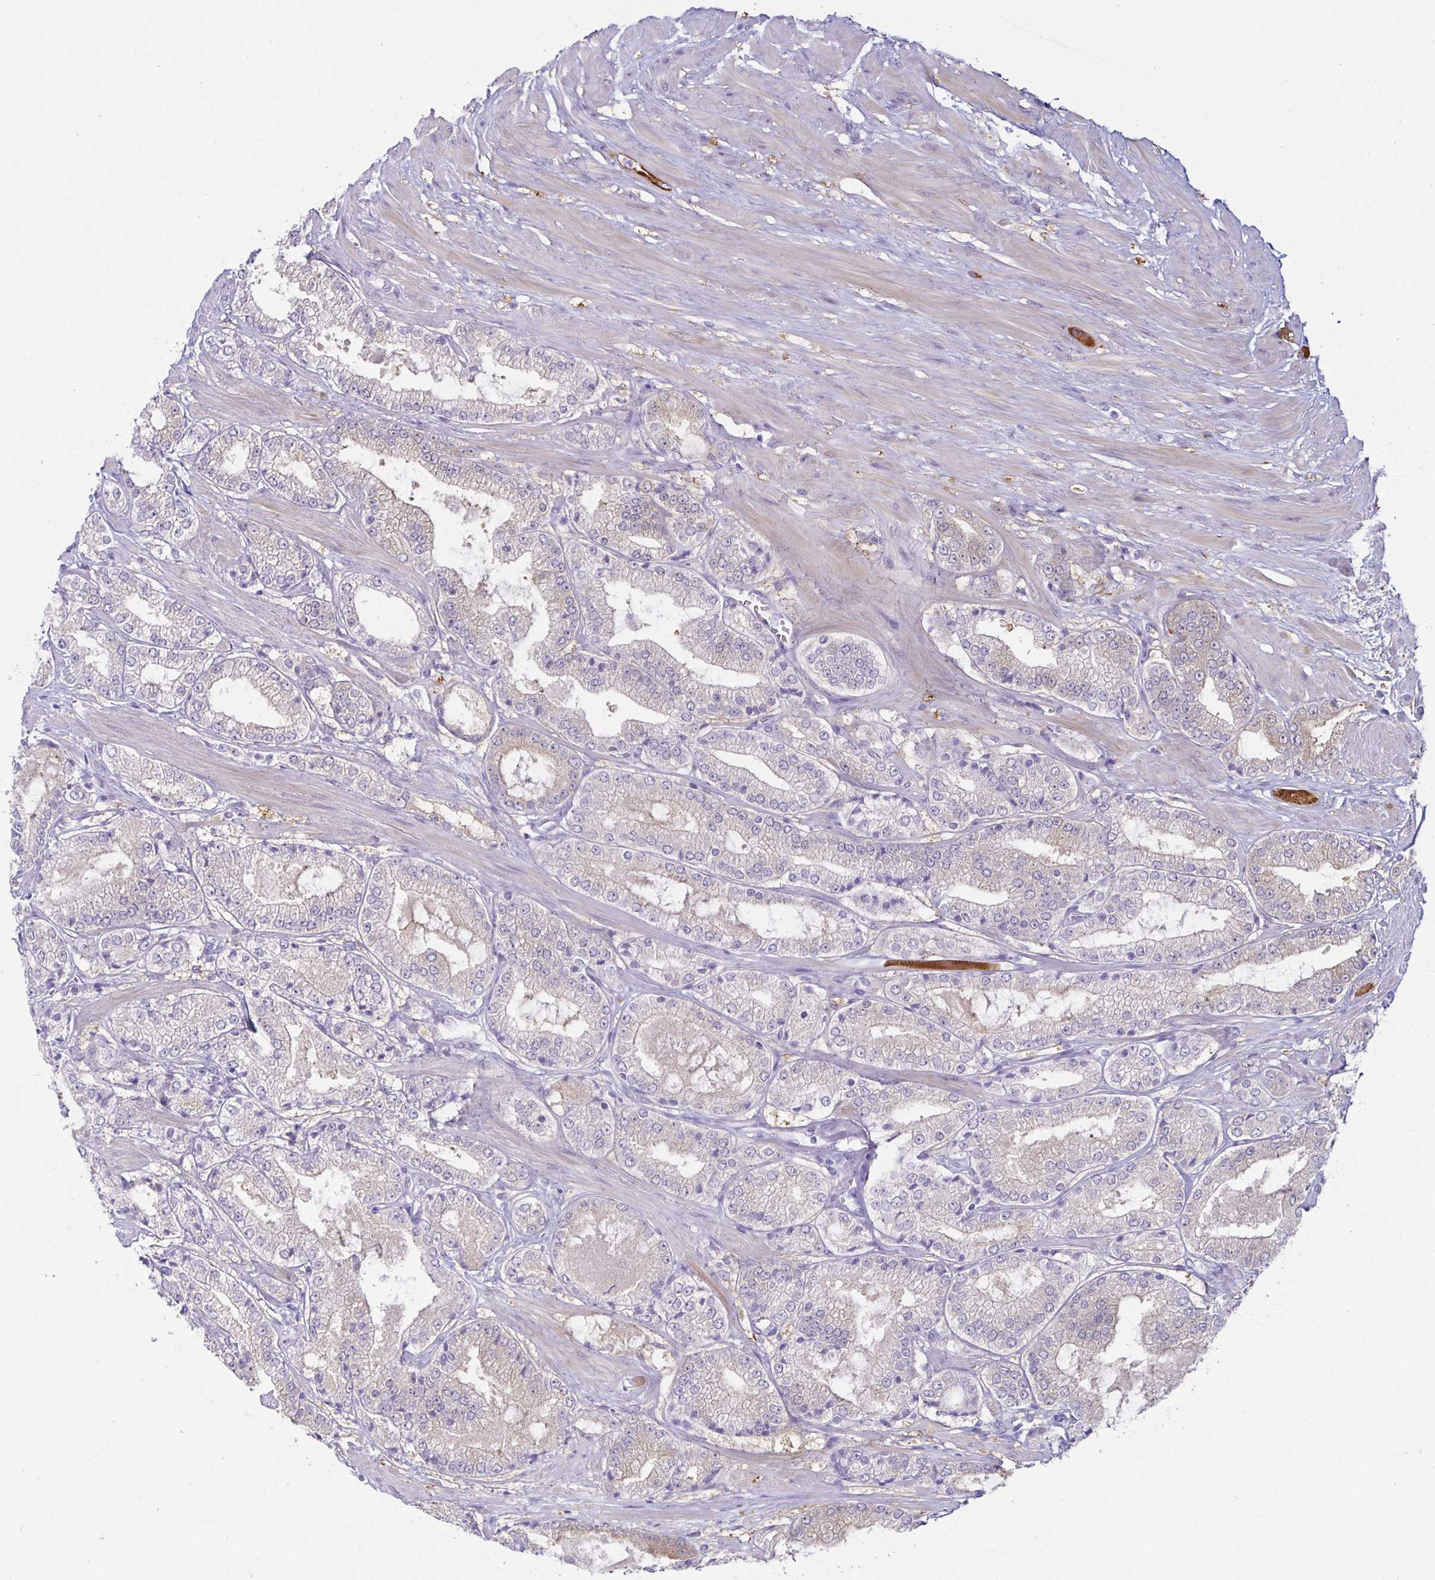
{"staining": {"intensity": "moderate", "quantity": "25%-75%", "location": "cytoplasmic/membranous"}, "tissue": "prostate cancer", "cell_type": "Tumor cells", "image_type": "cancer", "snomed": [{"axis": "morphology", "description": "Adenocarcinoma, High grade"}, {"axis": "topography", "description": "Prostate"}], "caption": "Moderate cytoplasmic/membranous protein positivity is seen in about 25%-75% of tumor cells in prostate cancer (adenocarcinoma (high-grade)). (Stains: DAB (3,3'-diaminobenzidine) in brown, nuclei in blue, Microscopy: brightfield microscopy at high magnification).", "gene": "MON2", "patient": {"sex": "male", "age": 64}}